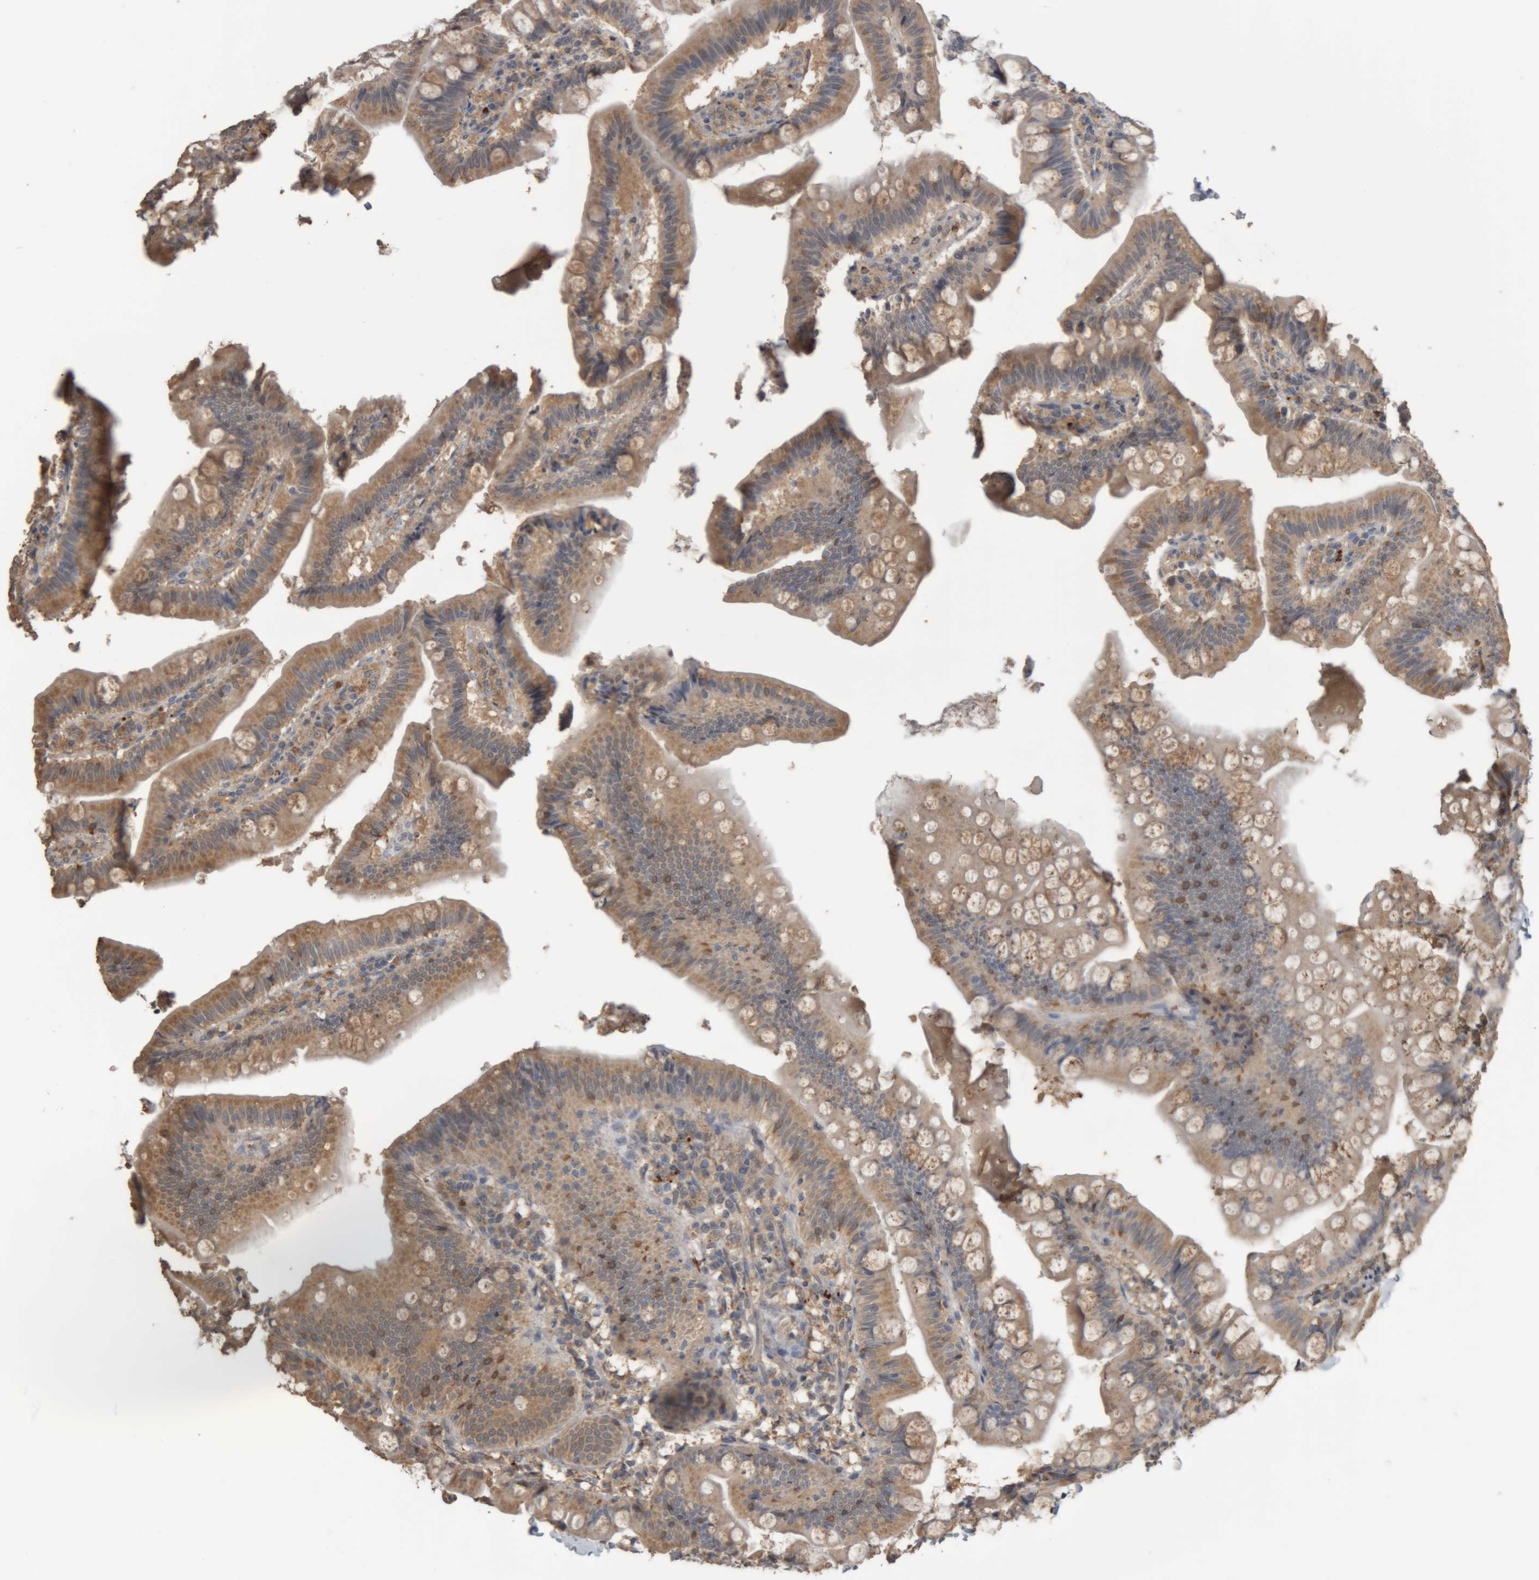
{"staining": {"intensity": "moderate", "quantity": "25%-75%", "location": "cytoplasmic/membranous"}, "tissue": "small intestine", "cell_type": "Glandular cells", "image_type": "normal", "snomed": [{"axis": "morphology", "description": "Normal tissue, NOS"}, {"axis": "topography", "description": "Small intestine"}], "caption": "Small intestine stained with immunohistochemistry (IHC) displays moderate cytoplasmic/membranous expression in approximately 25%-75% of glandular cells. (Brightfield microscopy of DAB IHC at high magnification).", "gene": "TMED7", "patient": {"sex": "male", "age": 7}}